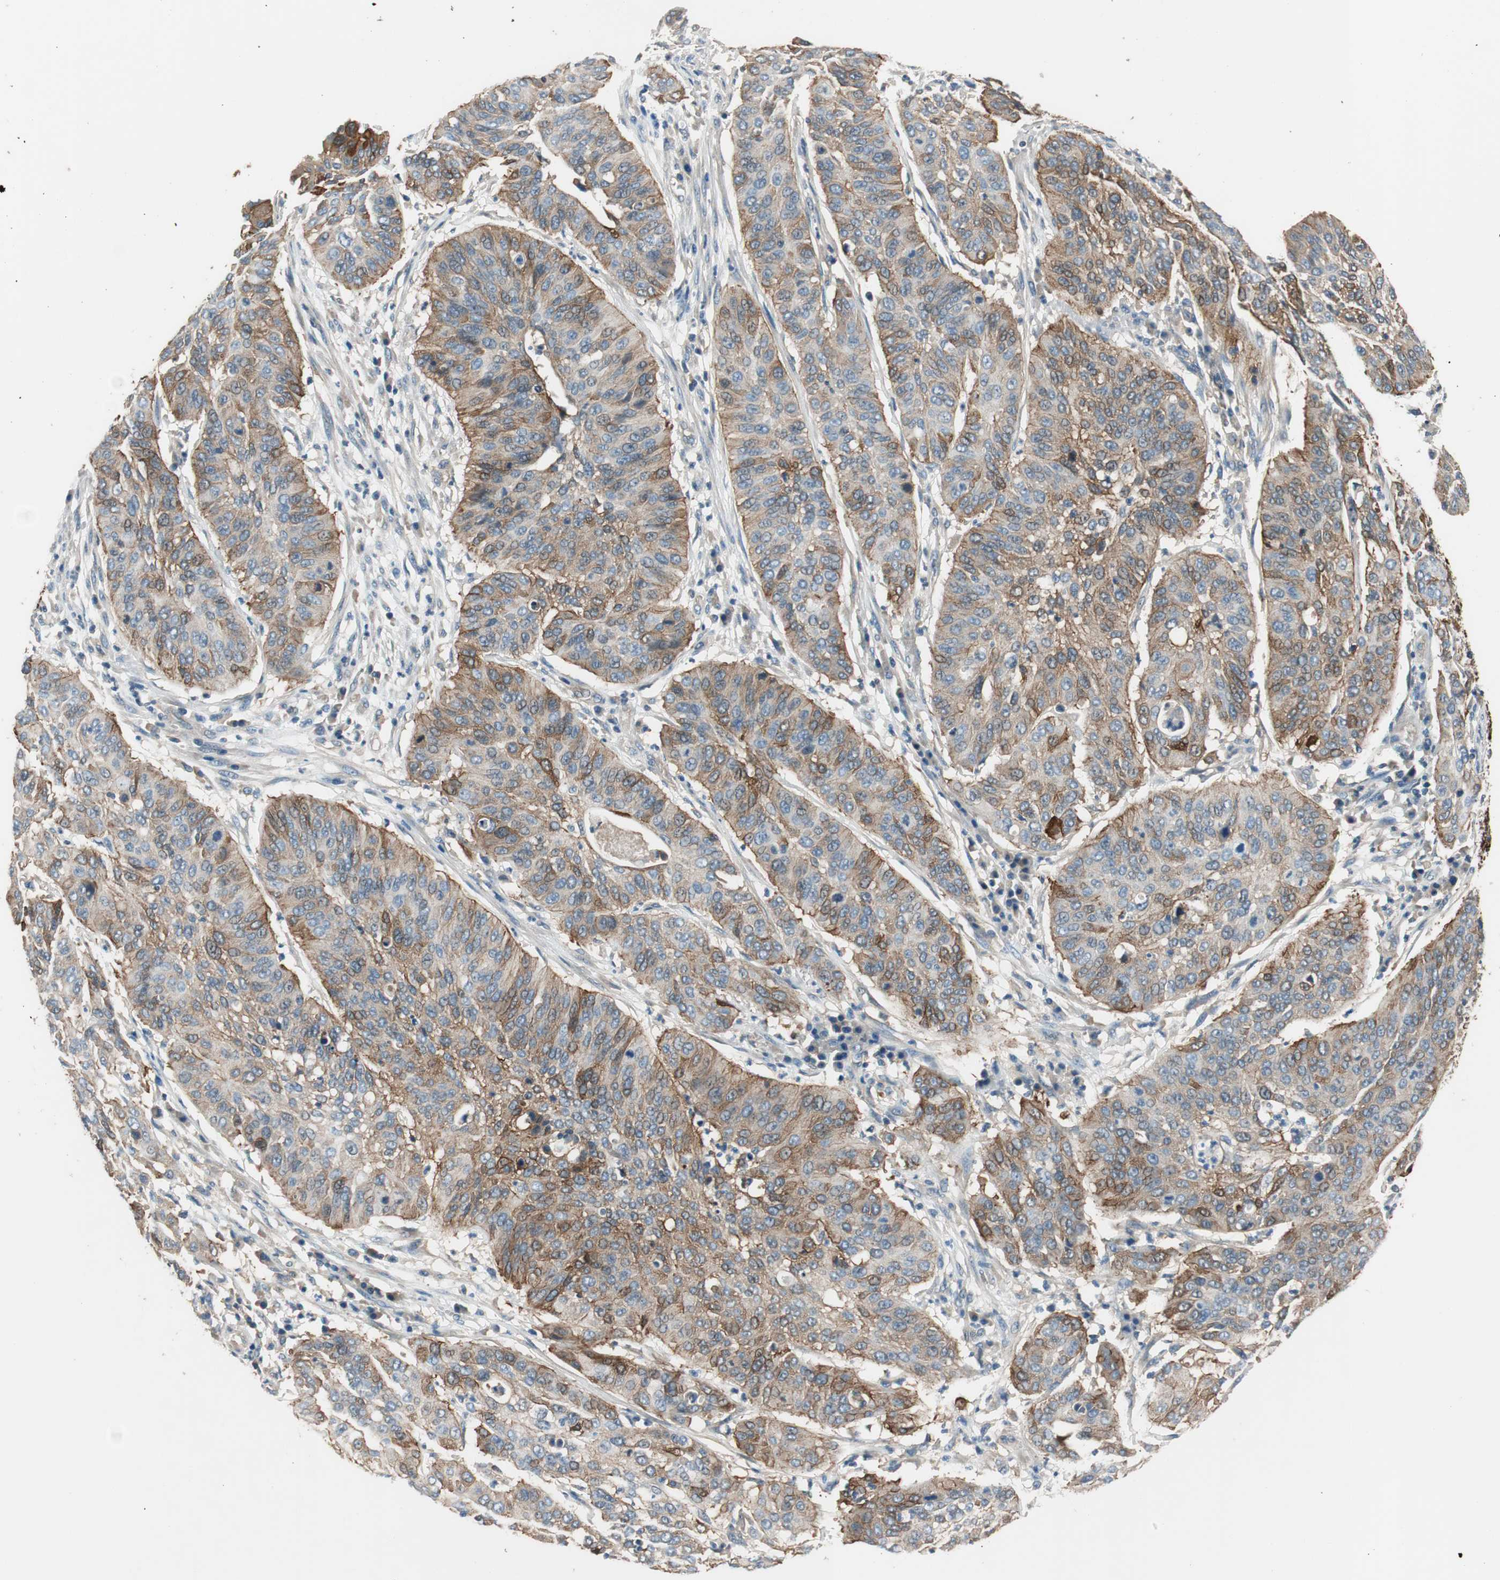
{"staining": {"intensity": "moderate", "quantity": "25%-75%", "location": "cytoplasmic/membranous"}, "tissue": "cervical cancer", "cell_type": "Tumor cells", "image_type": "cancer", "snomed": [{"axis": "morphology", "description": "Squamous cell carcinoma, NOS"}, {"axis": "topography", "description": "Cervix"}], "caption": "This is a photomicrograph of IHC staining of squamous cell carcinoma (cervical), which shows moderate expression in the cytoplasmic/membranous of tumor cells.", "gene": "CALML3", "patient": {"sex": "female", "age": 39}}